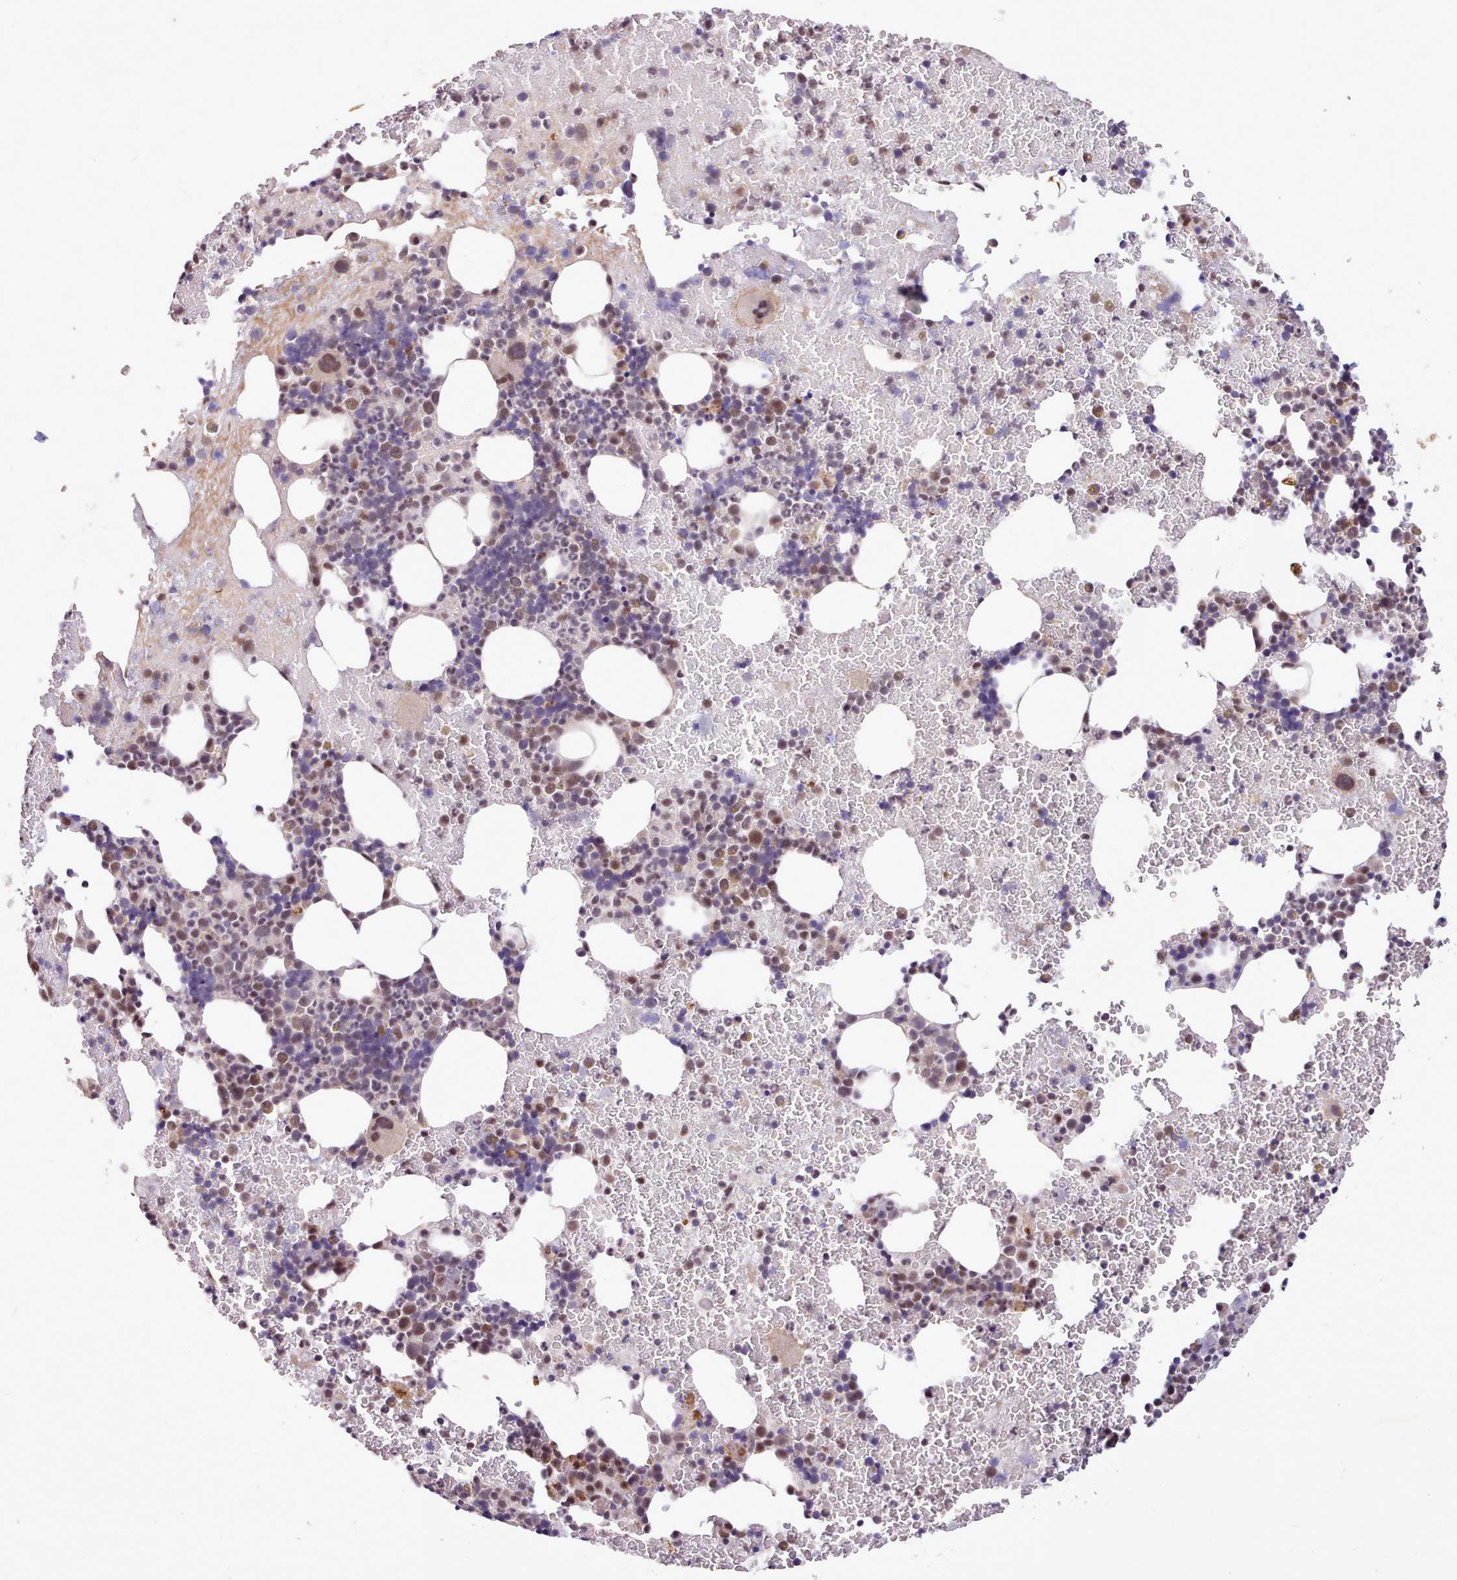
{"staining": {"intensity": "moderate", "quantity": "<25%", "location": "nuclear"}, "tissue": "bone marrow", "cell_type": "Hematopoietic cells", "image_type": "normal", "snomed": [{"axis": "morphology", "description": "Normal tissue, NOS"}, {"axis": "topography", "description": "Bone marrow"}], "caption": "Human bone marrow stained for a protein (brown) reveals moderate nuclear positive staining in approximately <25% of hematopoietic cells.", "gene": "ZNF607", "patient": {"sex": "male", "age": 26}}